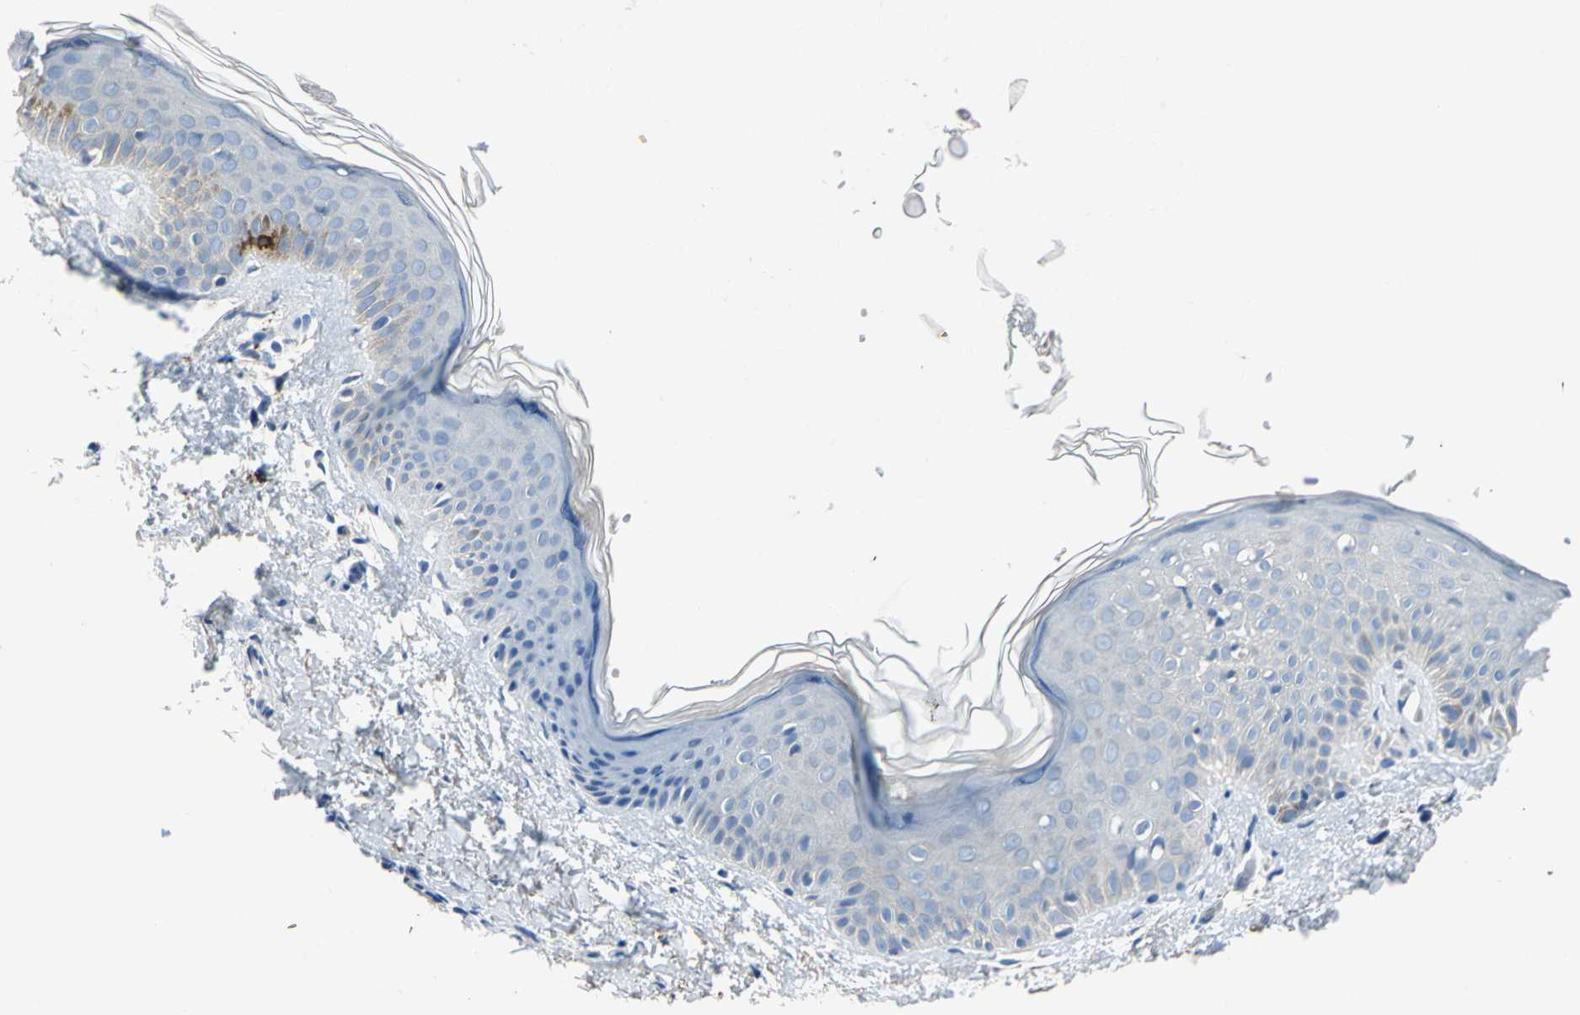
{"staining": {"intensity": "negative", "quantity": "none", "location": "none"}, "tissue": "skin", "cell_type": "Fibroblasts", "image_type": "normal", "snomed": [{"axis": "morphology", "description": "Normal tissue, NOS"}, {"axis": "topography", "description": "Skin"}], "caption": "IHC photomicrograph of unremarkable human skin stained for a protein (brown), which shows no staining in fibroblasts.", "gene": "PTGDS", "patient": {"sex": "female", "age": 56}}